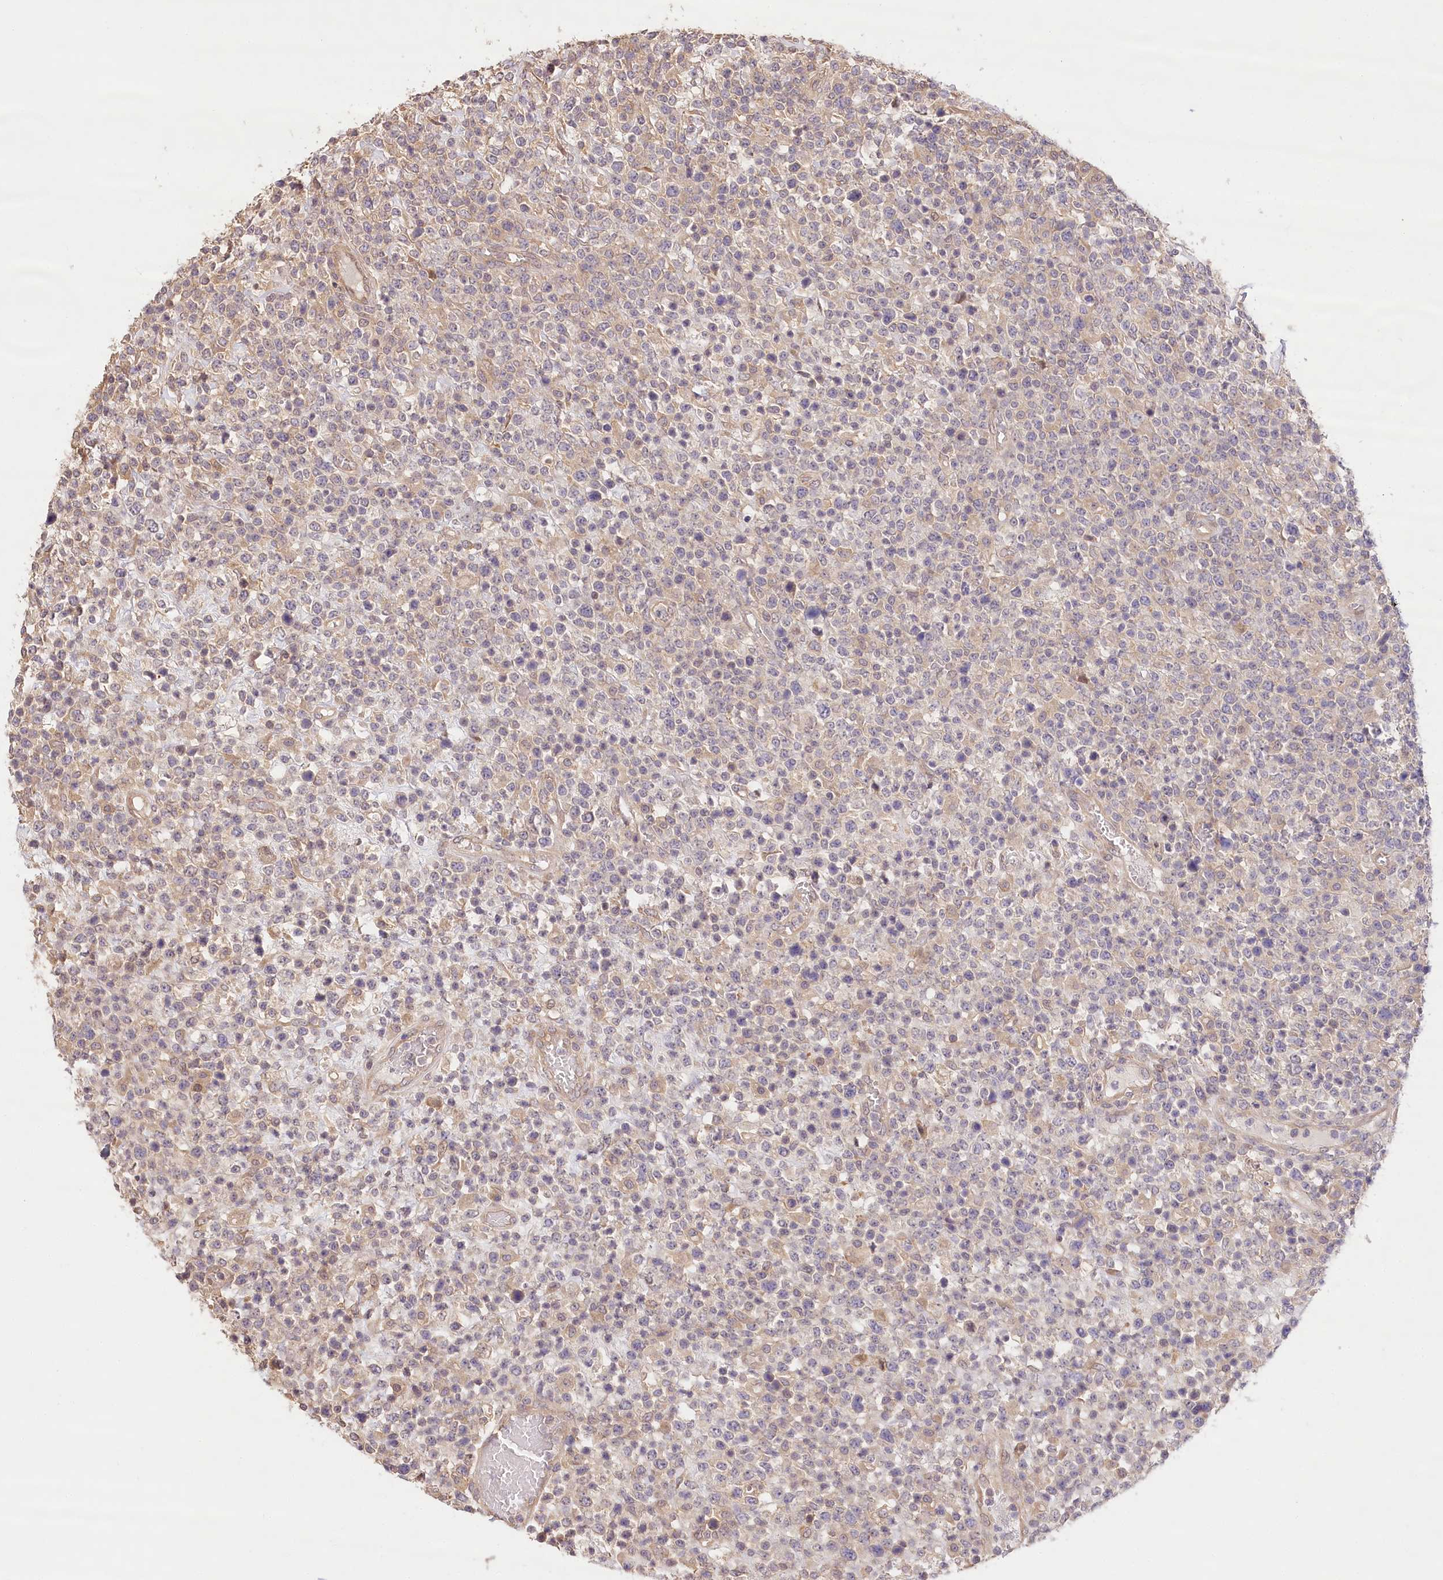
{"staining": {"intensity": "weak", "quantity": "<25%", "location": "cytoplasmic/membranous"}, "tissue": "lymphoma", "cell_type": "Tumor cells", "image_type": "cancer", "snomed": [{"axis": "morphology", "description": "Malignant lymphoma, non-Hodgkin's type, High grade"}, {"axis": "topography", "description": "Colon"}], "caption": "Immunohistochemistry of lymphoma shows no staining in tumor cells.", "gene": "LSS", "patient": {"sex": "female", "age": 53}}